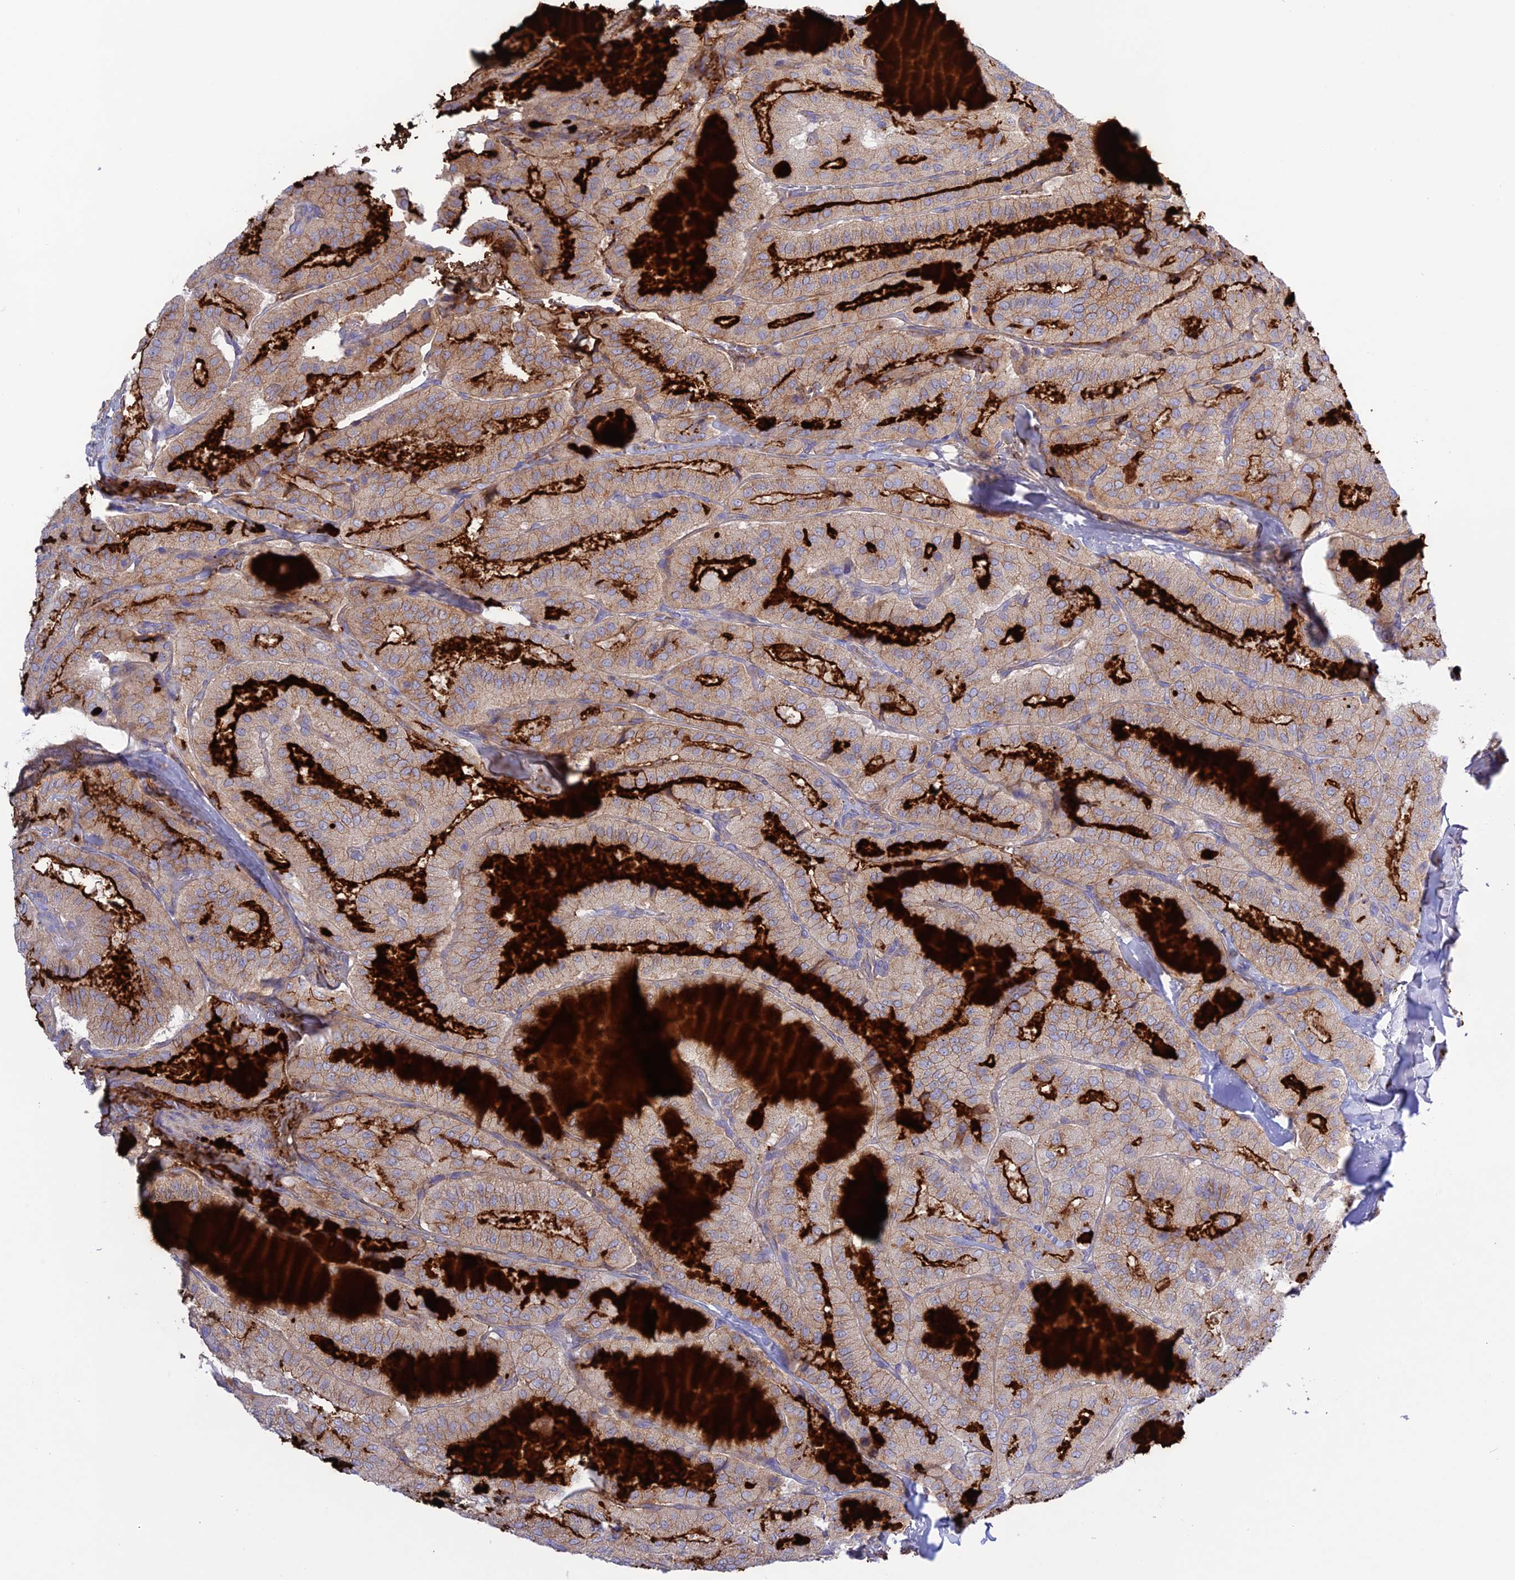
{"staining": {"intensity": "strong", "quantity": "<25%", "location": "cytoplasmic/membranous"}, "tissue": "thyroid cancer", "cell_type": "Tumor cells", "image_type": "cancer", "snomed": [{"axis": "morphology", "description": "Normal tissue, NOS"}, {"axis": "morphology", "description": "Papillary adenocarcinoma, NOS"}, {"axis": "topography", "description": "Thyroid gland"}], "caption": "The micrograph shows a brown stain indicating the presence of a protein in the cytoplasmic/membranous of tumor cells in thyroid cancer. (DAB (3,3'-diaminobenzidine) IHC, brown staining for protein, blue staining for nuclei).", "gene": "CHSY3", "patient": {"sex": "female", "age": 59}}